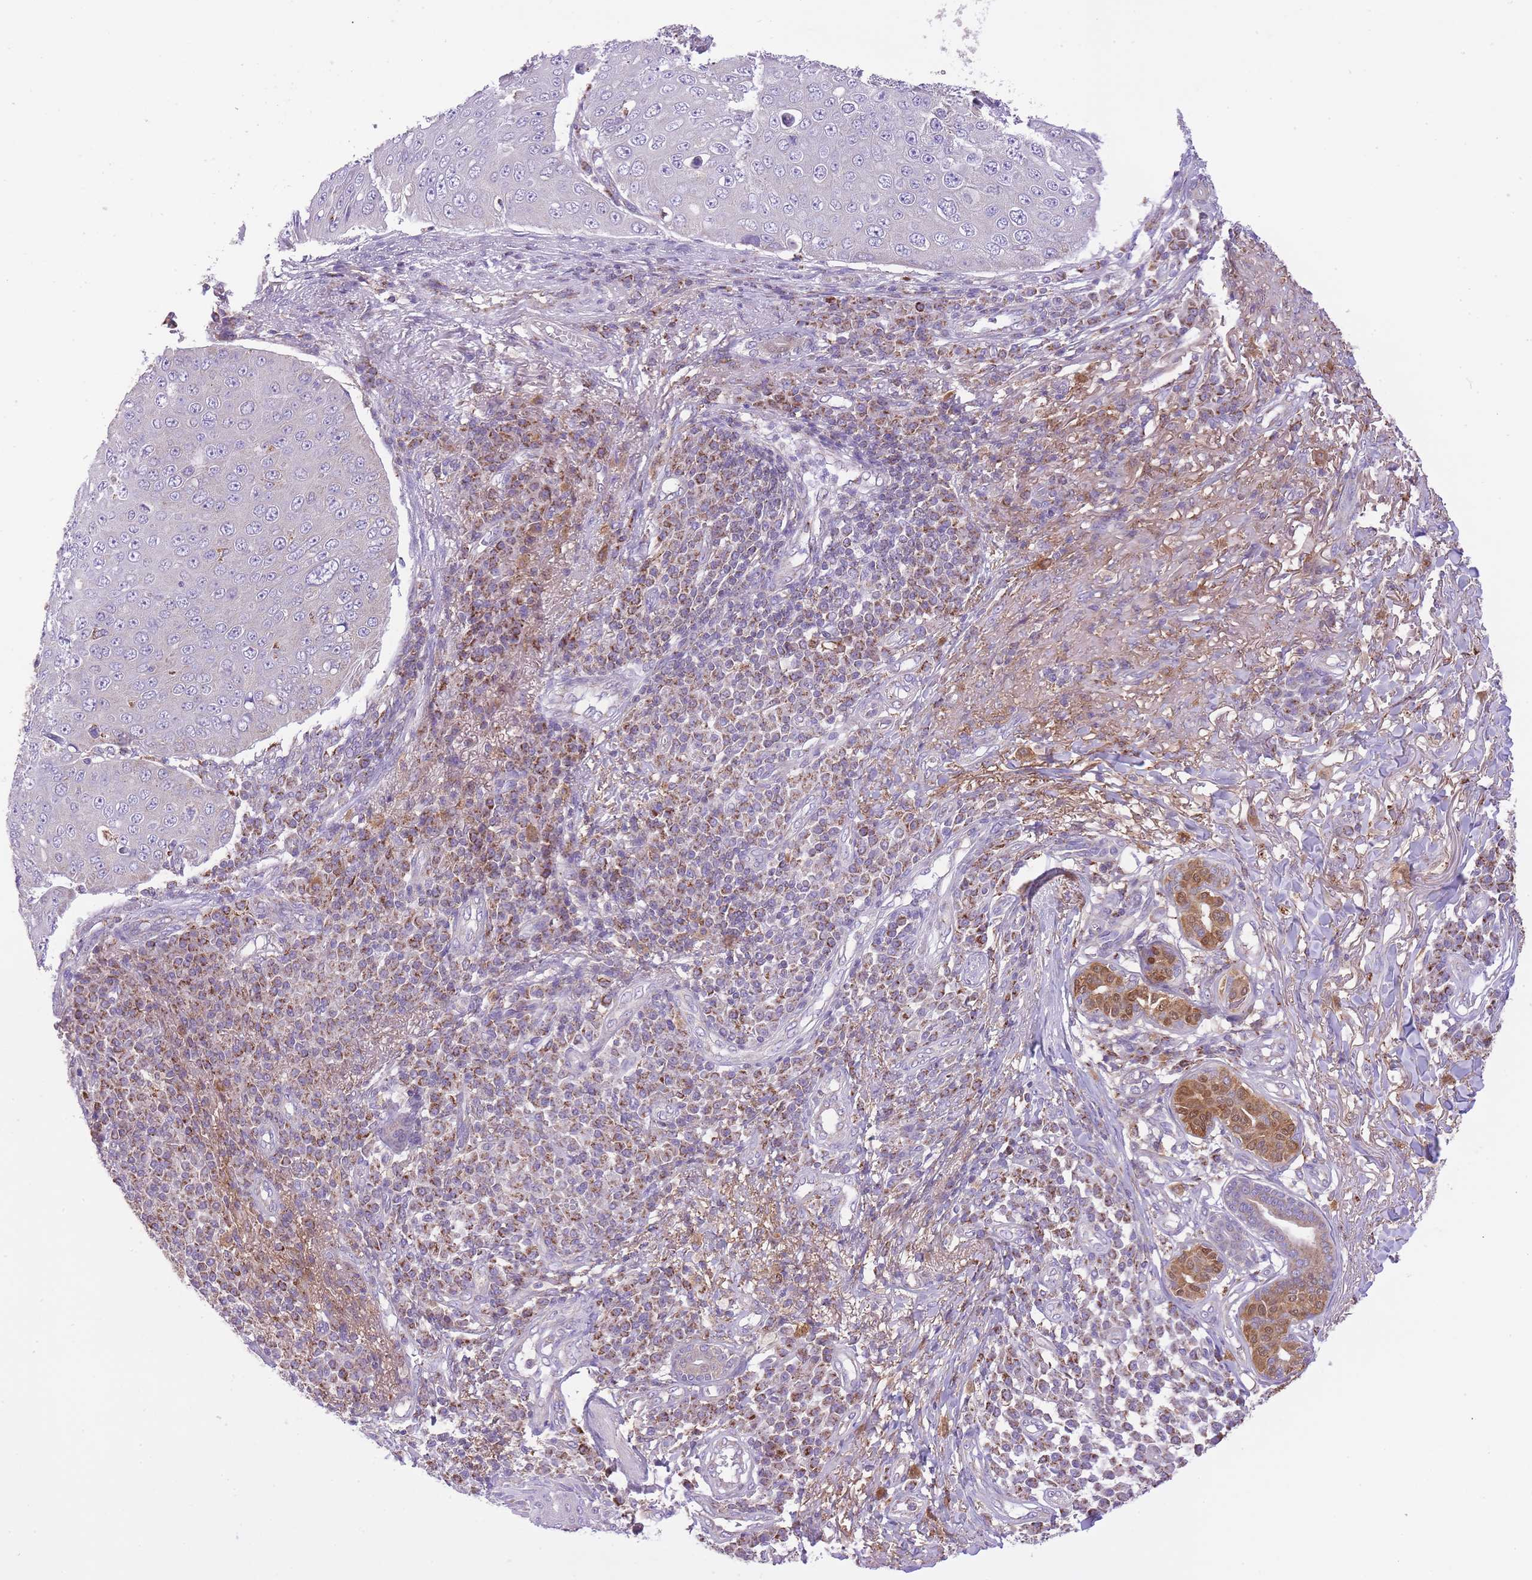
{"staining": {"intensity": "negative", "quantity": "none", "location": "none"}, "tissue": "skin cancer", "cell_type": "Tumor cells", "image_type": "cancer", "snomed": [{"axis": "morphology", "description": "Squamous cell carcinoma, NOS"}, {"axis": "topography", "description": "Skin"}], "caption": "This image is of skin cancer stained with IHC to label a protein in brown with the nuclei are counter-stained blue. There is no positivity in tumor cells. (DAB (3,3'-diaminobenzidine) immunohistochemistry (IHC), high magnification).", "gene": "ST3GAL3", "patient": {"sex": "male", "age": 71}}